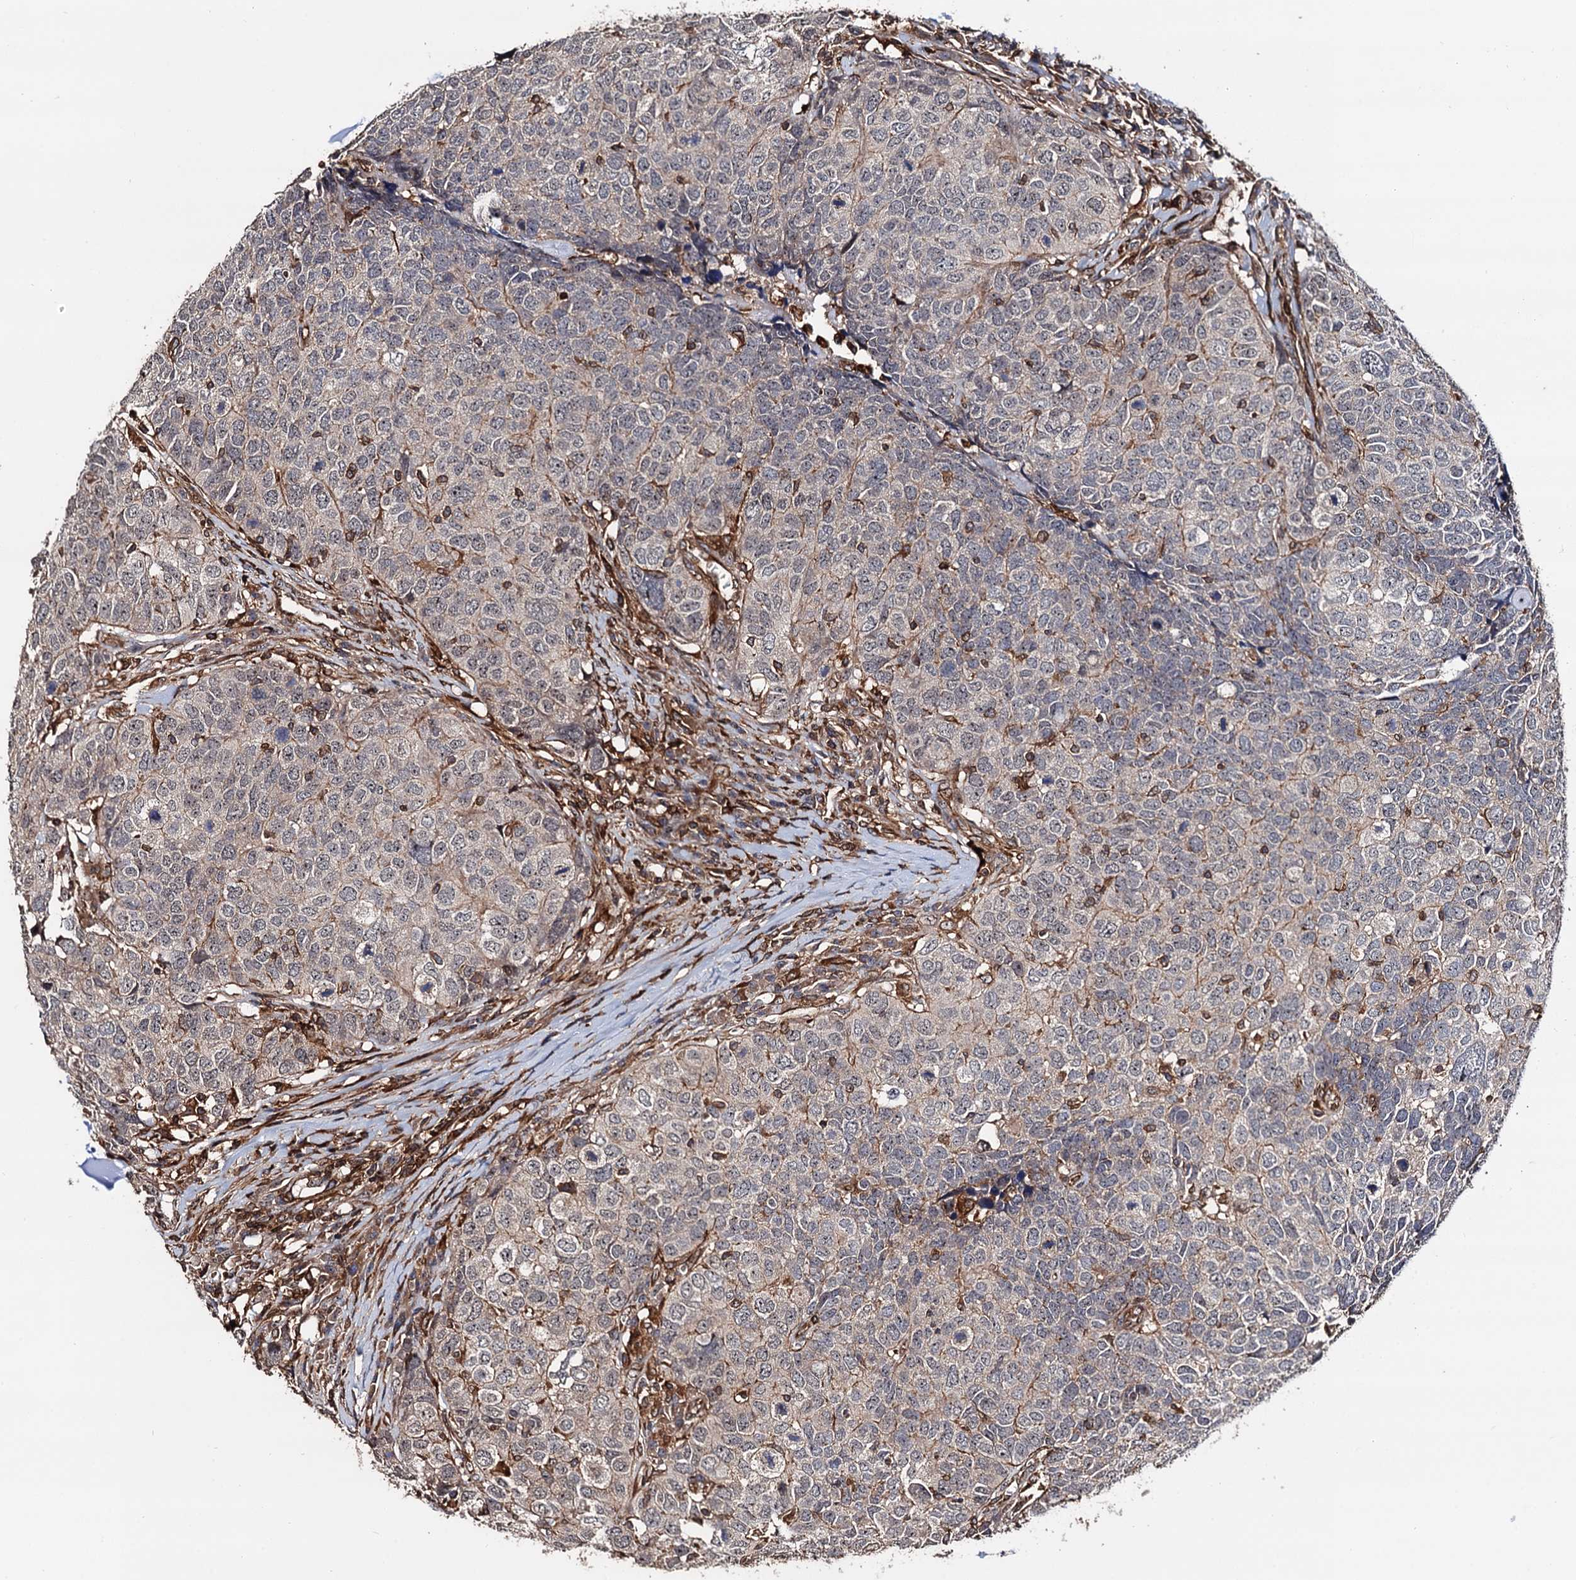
{"staining": {"intensity": "weak", "quantity": "25%-75%", "location": "cytoplasmic/membranous"}, "tissue": "head and neck cancer", "cell_type": "Tumor cells", "image_type": "cancer", "snomed": [{"axis": "morphology", "description": "Squamous cell carcinoma, NOS"}, {"axis": "topography", "description": "Head-Neck"}], "caption": "Immunohistochemistry (IHC) micrograph of neoplastic tissue: human head and neck cancer stained using immunohistochemistry demonstrates low levels of weak protein expression localized specifically in the cytoplasmic/membranous of tumor cells, appearing as a cytoplasmic/membranous brown color.", "gene": "BORA", "patient": {"sex": "male", "age": 66}}